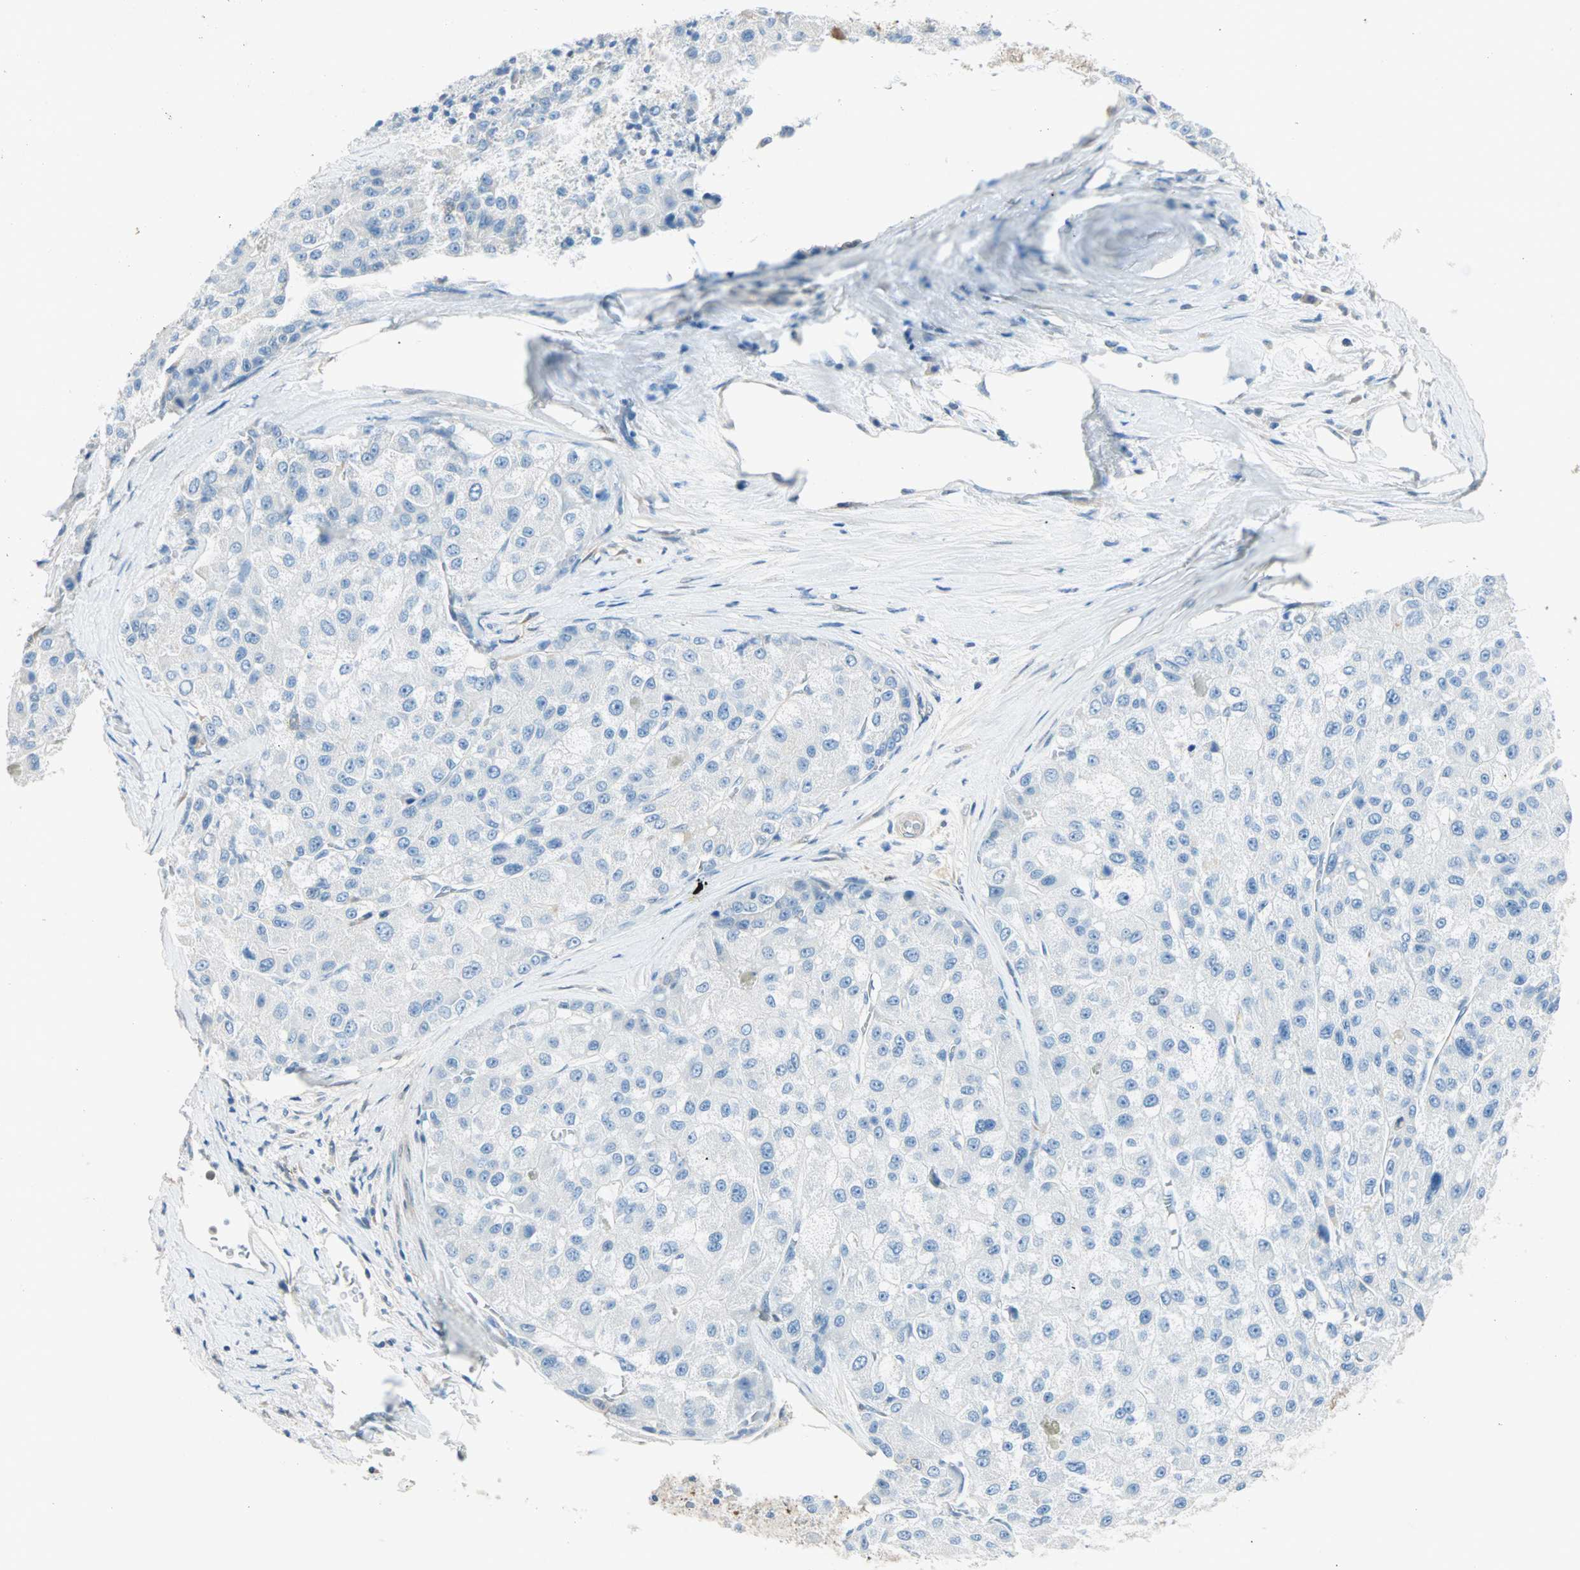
{"staining": {"intensity": "negative", "quantity": "none", "location": "none"}, "tissue": "liver cancer", "cell_type": "Tumor cells", "image_type": "cancer", "snomed": [{"axis": "morphology", "description": "Carcinoma, Hepatocellular, NOS"}, {"axis": "topography", "description": "Liver"}], "caption": "Liver cancer was stained to show a protein in brown. There is no significant expression in tumor cells.", "gene": "S100A1", "patient": {"sex": "male", "age": 80}}